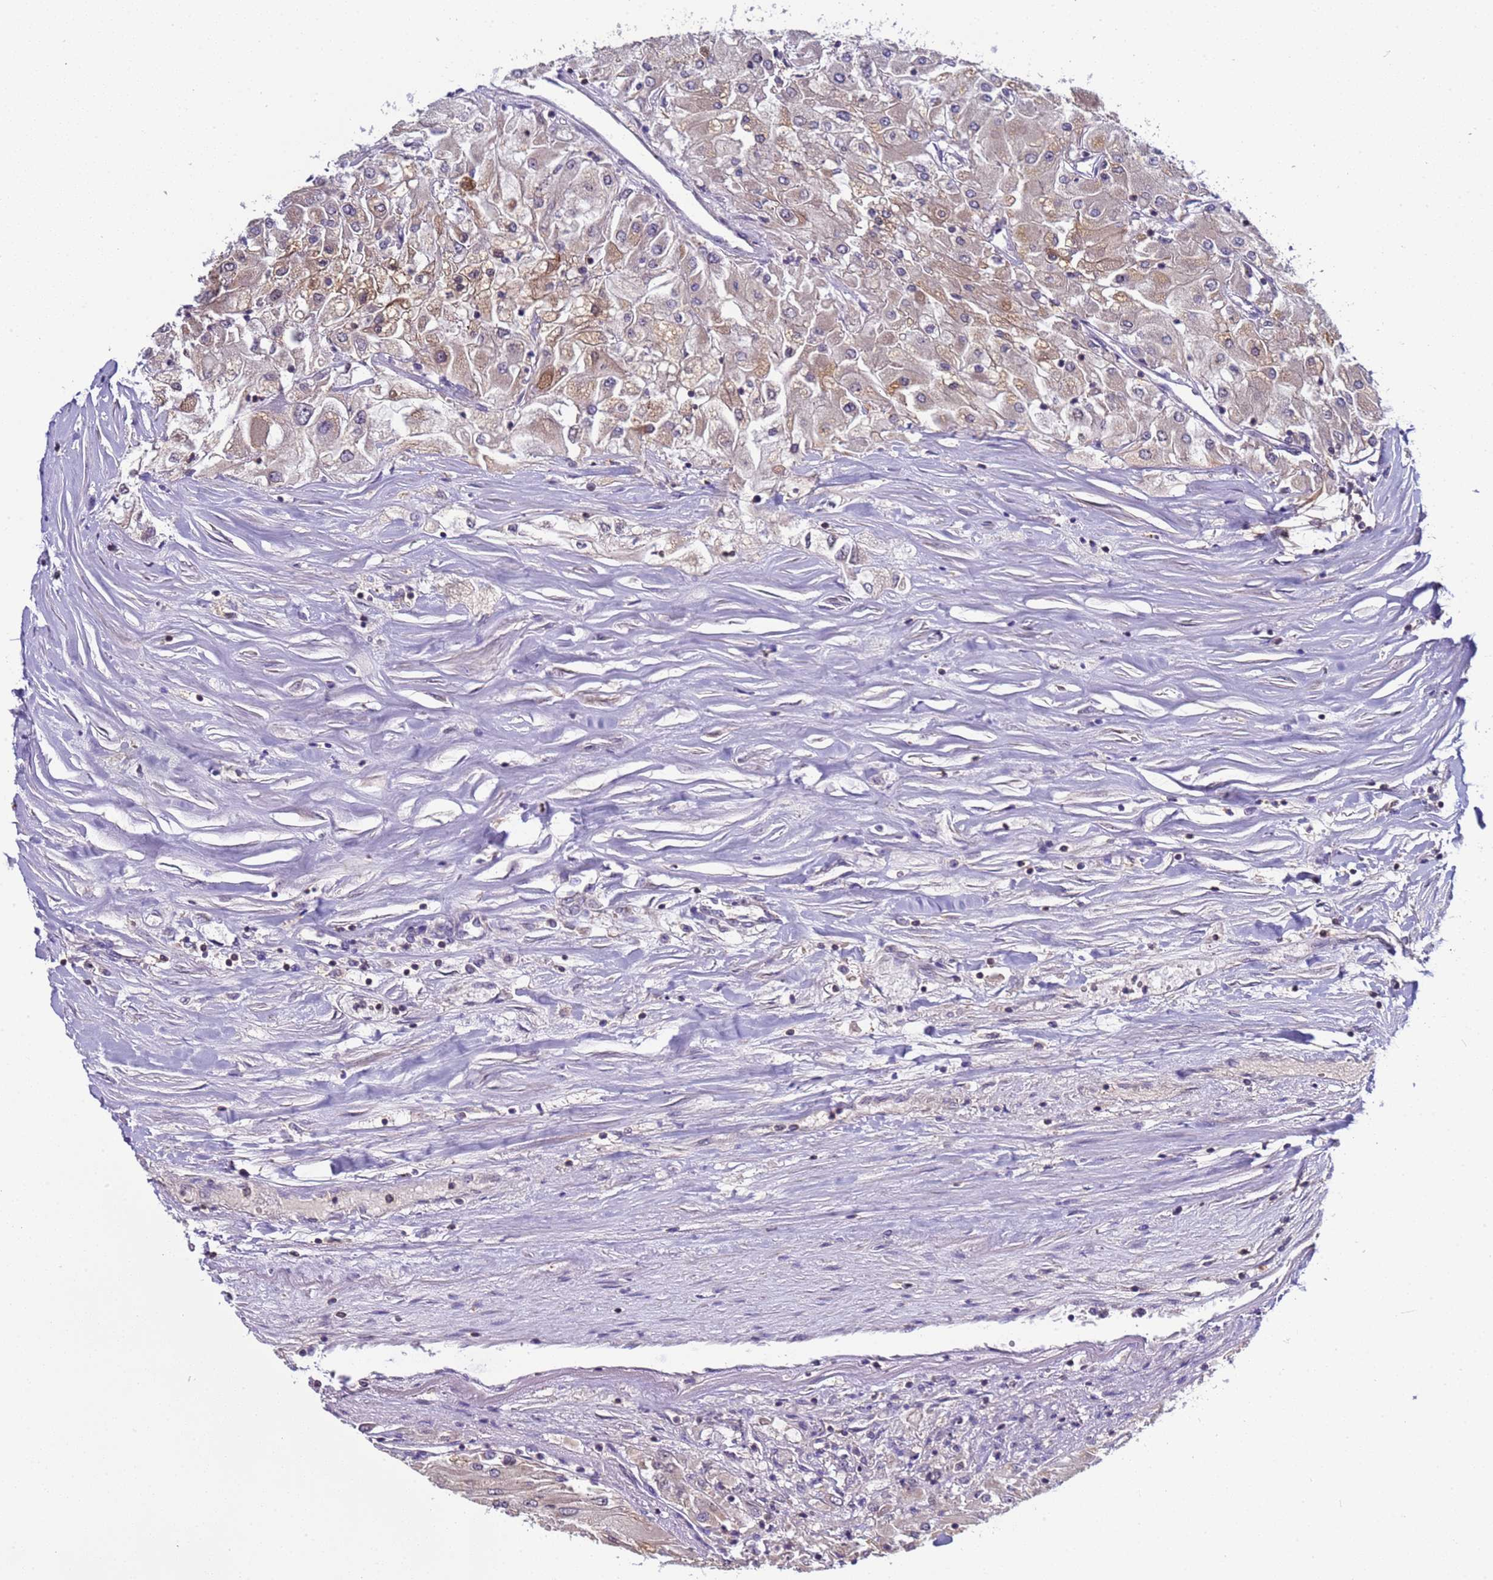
{"staining": {"intensity": "weak", "quantity": "25%-75%", "location": "cytoplasmic/membranous"}, "tissue": "renal cancer", "cell_type": "Tumor cells", "image_type": "cancer", "snomed": [{"axis": "morphology", "description": "Adenocarcinoma, NOS"}, {"axis": "topography", "description": "Kidney"}], "caption": "IHC micrograph of human renal adenocarcinoma stained for a protein (brown), which reveals low levels of weak cytoplasmic/membranous staining in about 25%-75% of tumor cells.", "gene": "ELMOD2", "patient": {"sex": "male", "age": 80}}